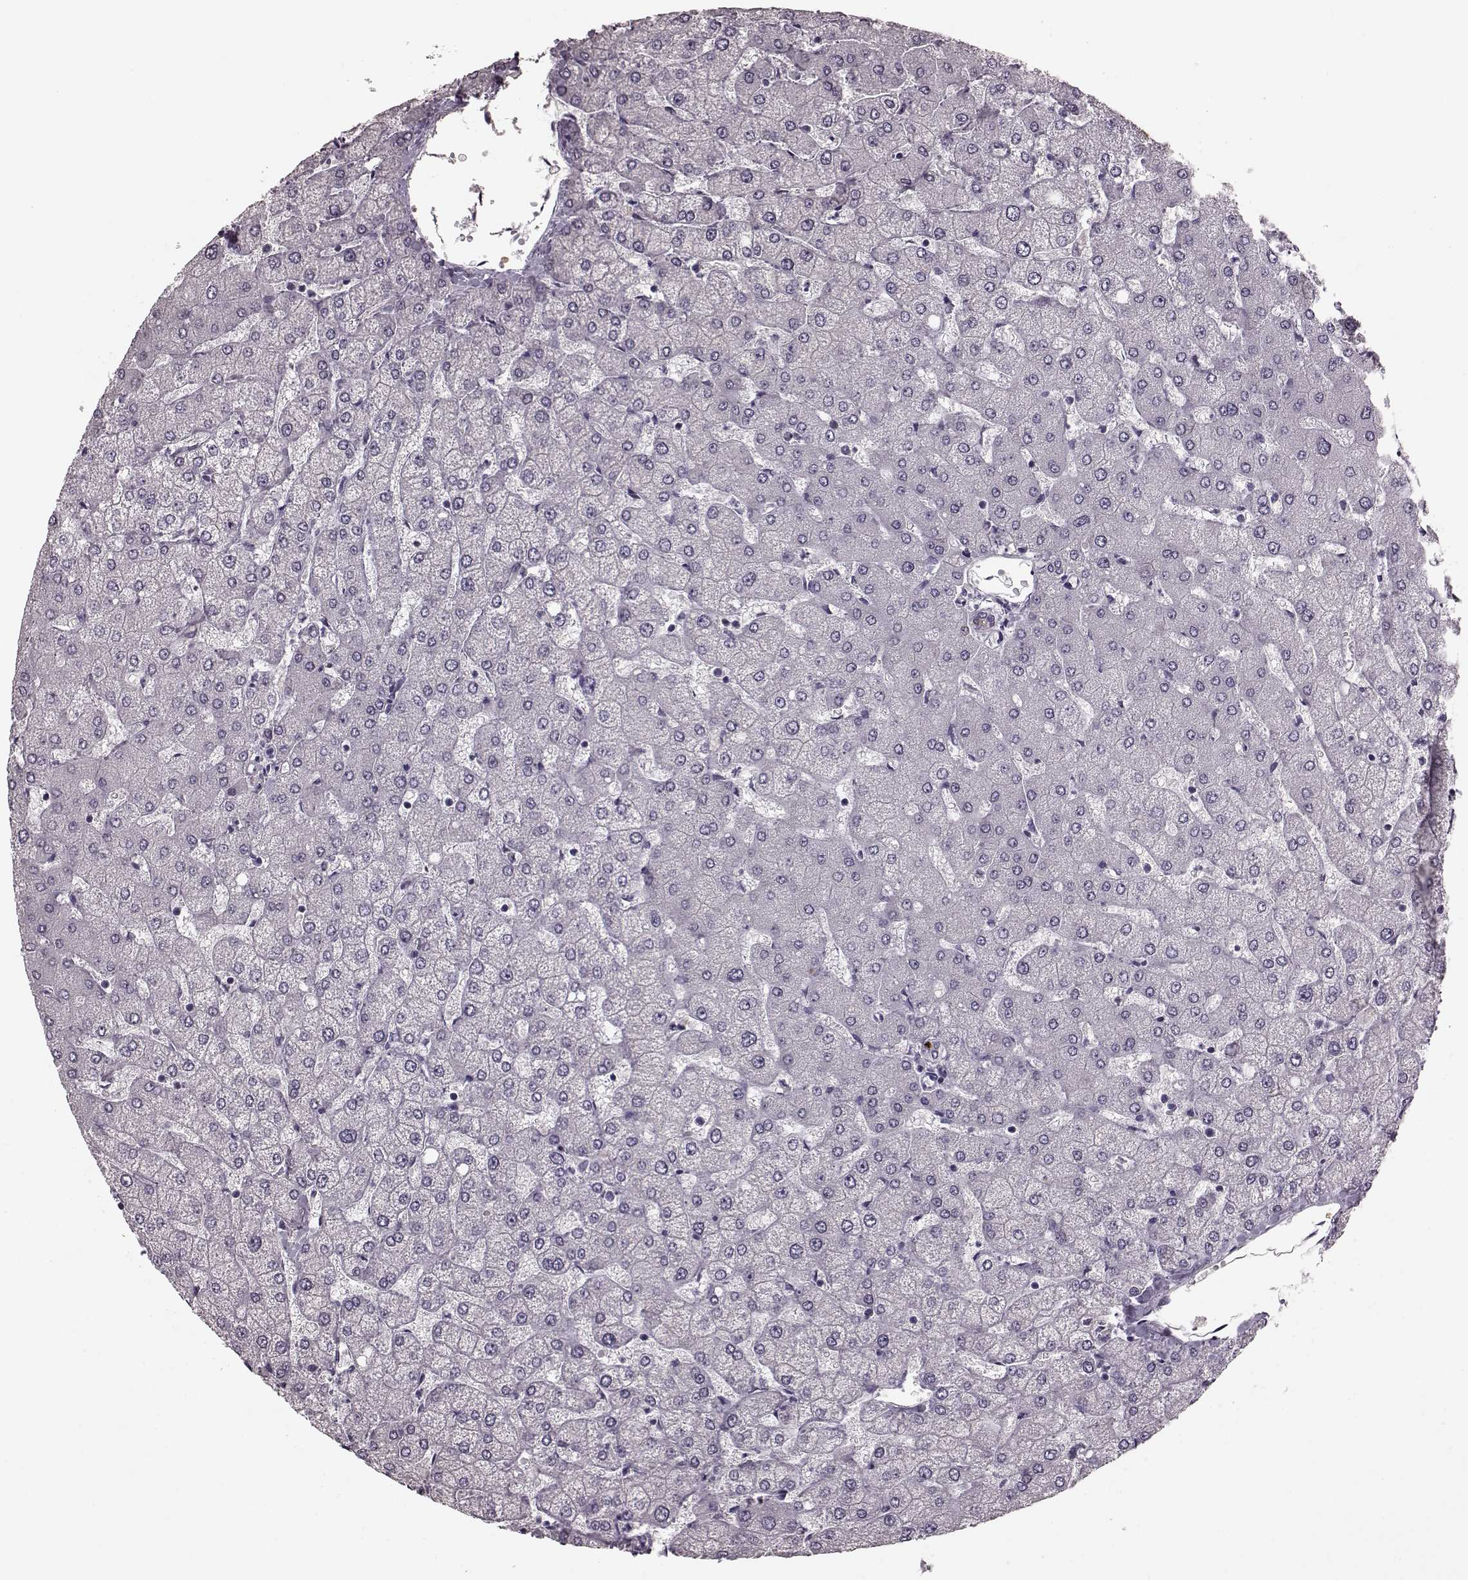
{"staining": {"intensity": "weak", "quantity": "<25%", "location": "cytoplasmic/membranous"}, "tissue": "liver", "cell_type": "Cholangiocytes", "image_type": "normal", "snomed": [{"axis": "morphology", "description": "Normal tissue, NOS"}, {"axis": "topography", "description": "Liver"}], "caption": "This photomicrograph is of unremarkable liver stained with immunohistochemistry to label a protein in brown with the nuclei are counter-stained blue. There is no expression in cholangiocytes. (DAB (3,3'-diaminobenzidine) immunohistochemistry with hematoxylin counter stain).", "gene": "CST7", "patient": {"sex": "female", "age": 54}}